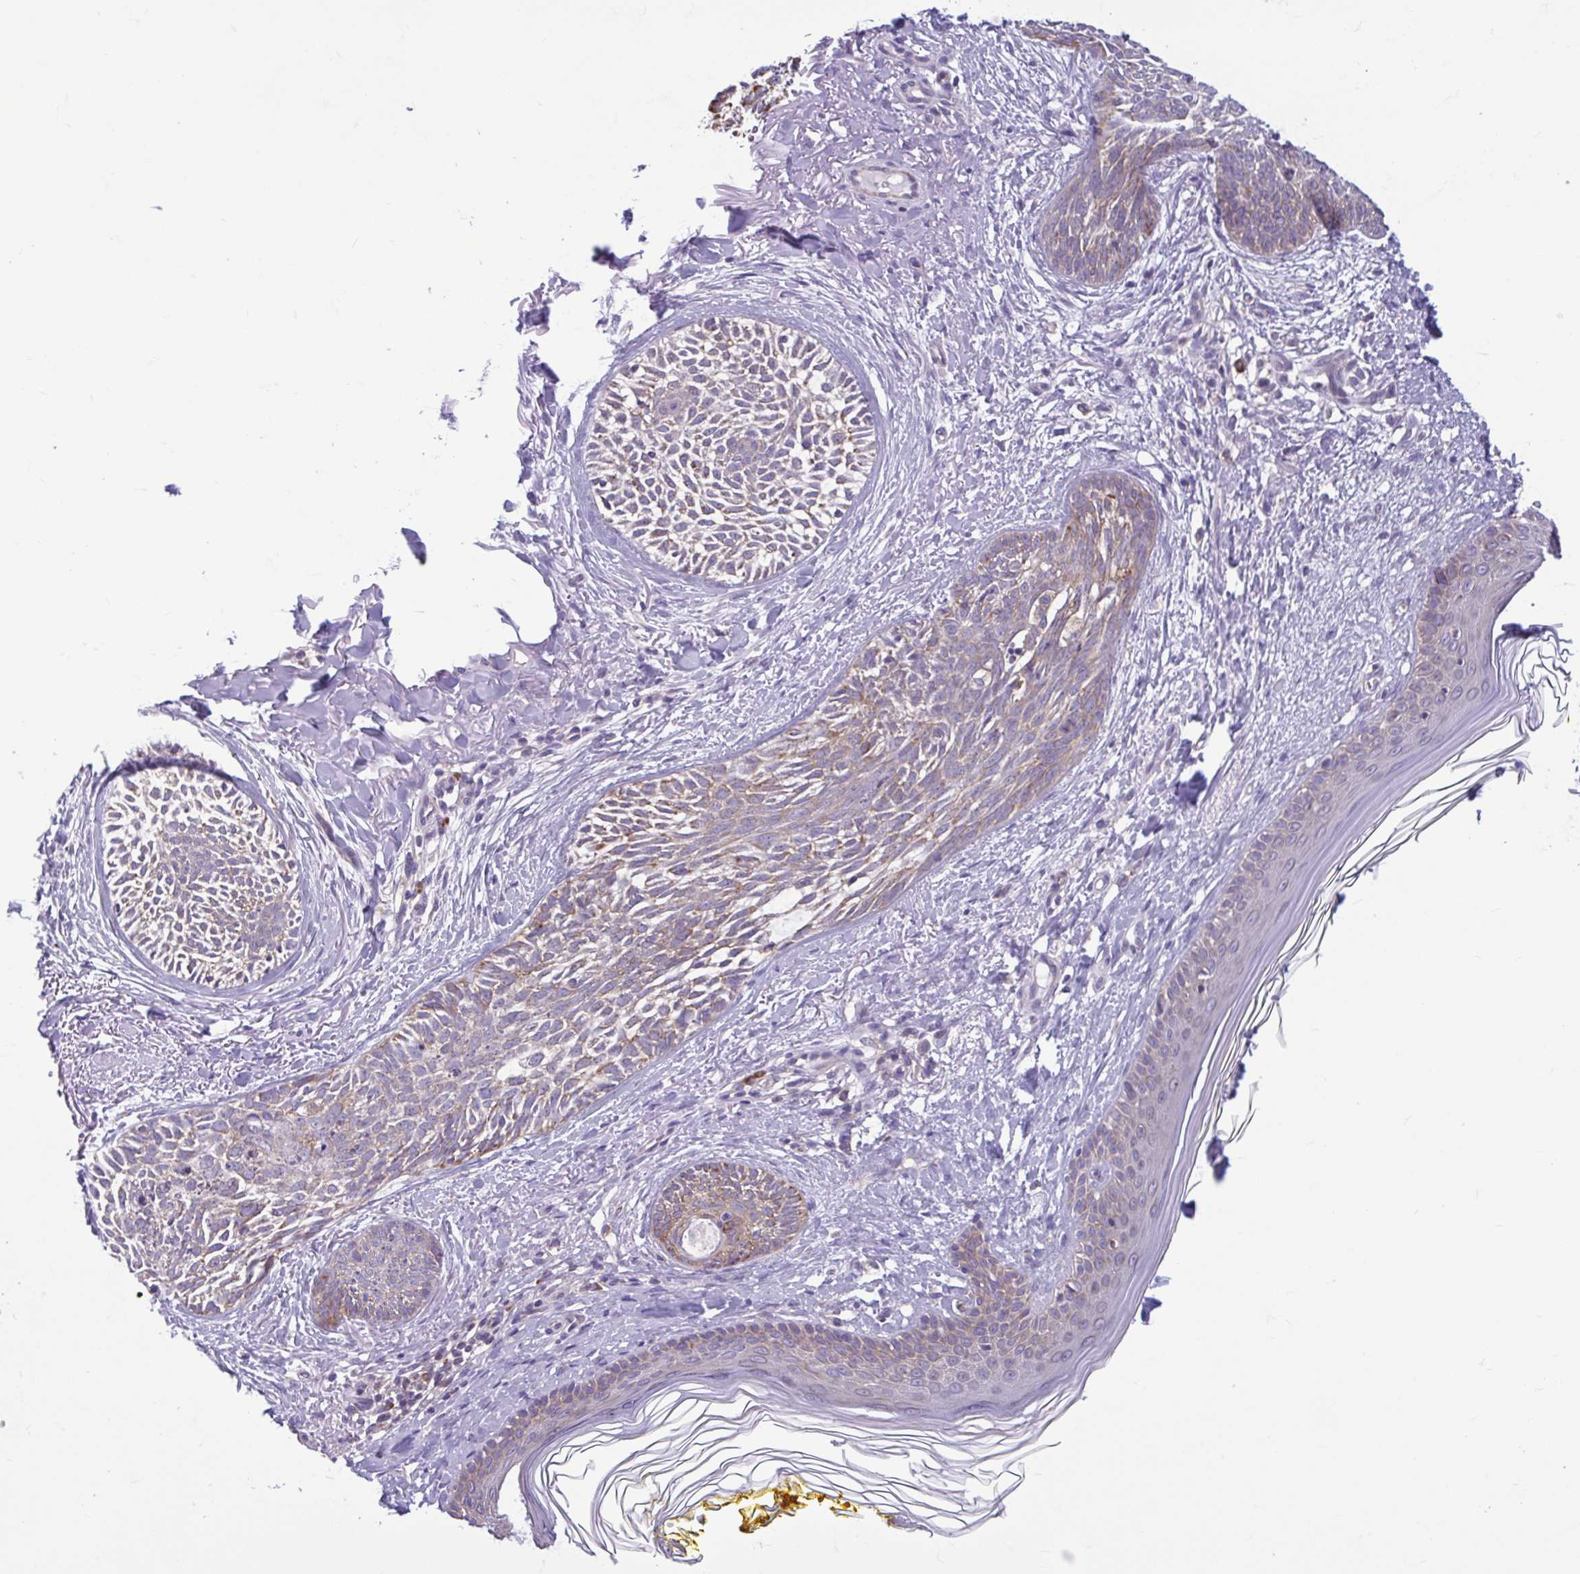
{"staining": {"intensity": "moderate", "quantity": ">75%", "location": "cytoplasmic/membranous"}, "tissue": "skin cancer", "cell_type": "Tumor cells", "image_type": "cancer", "snomed": [{"axis": "morphology", "description": "Basal cell carcinoma"}, {"axis": "topography", "description": "Skin"}], "caption": "This micrograph reveals immunohistochemistry staining of human basal cell carcinoma (skin), with medium moderate cytoplasmic/membranous expression in about >75% of tumor cells.", "gene": "RPS16", "patient": {"sex": "female", "age": 68}}